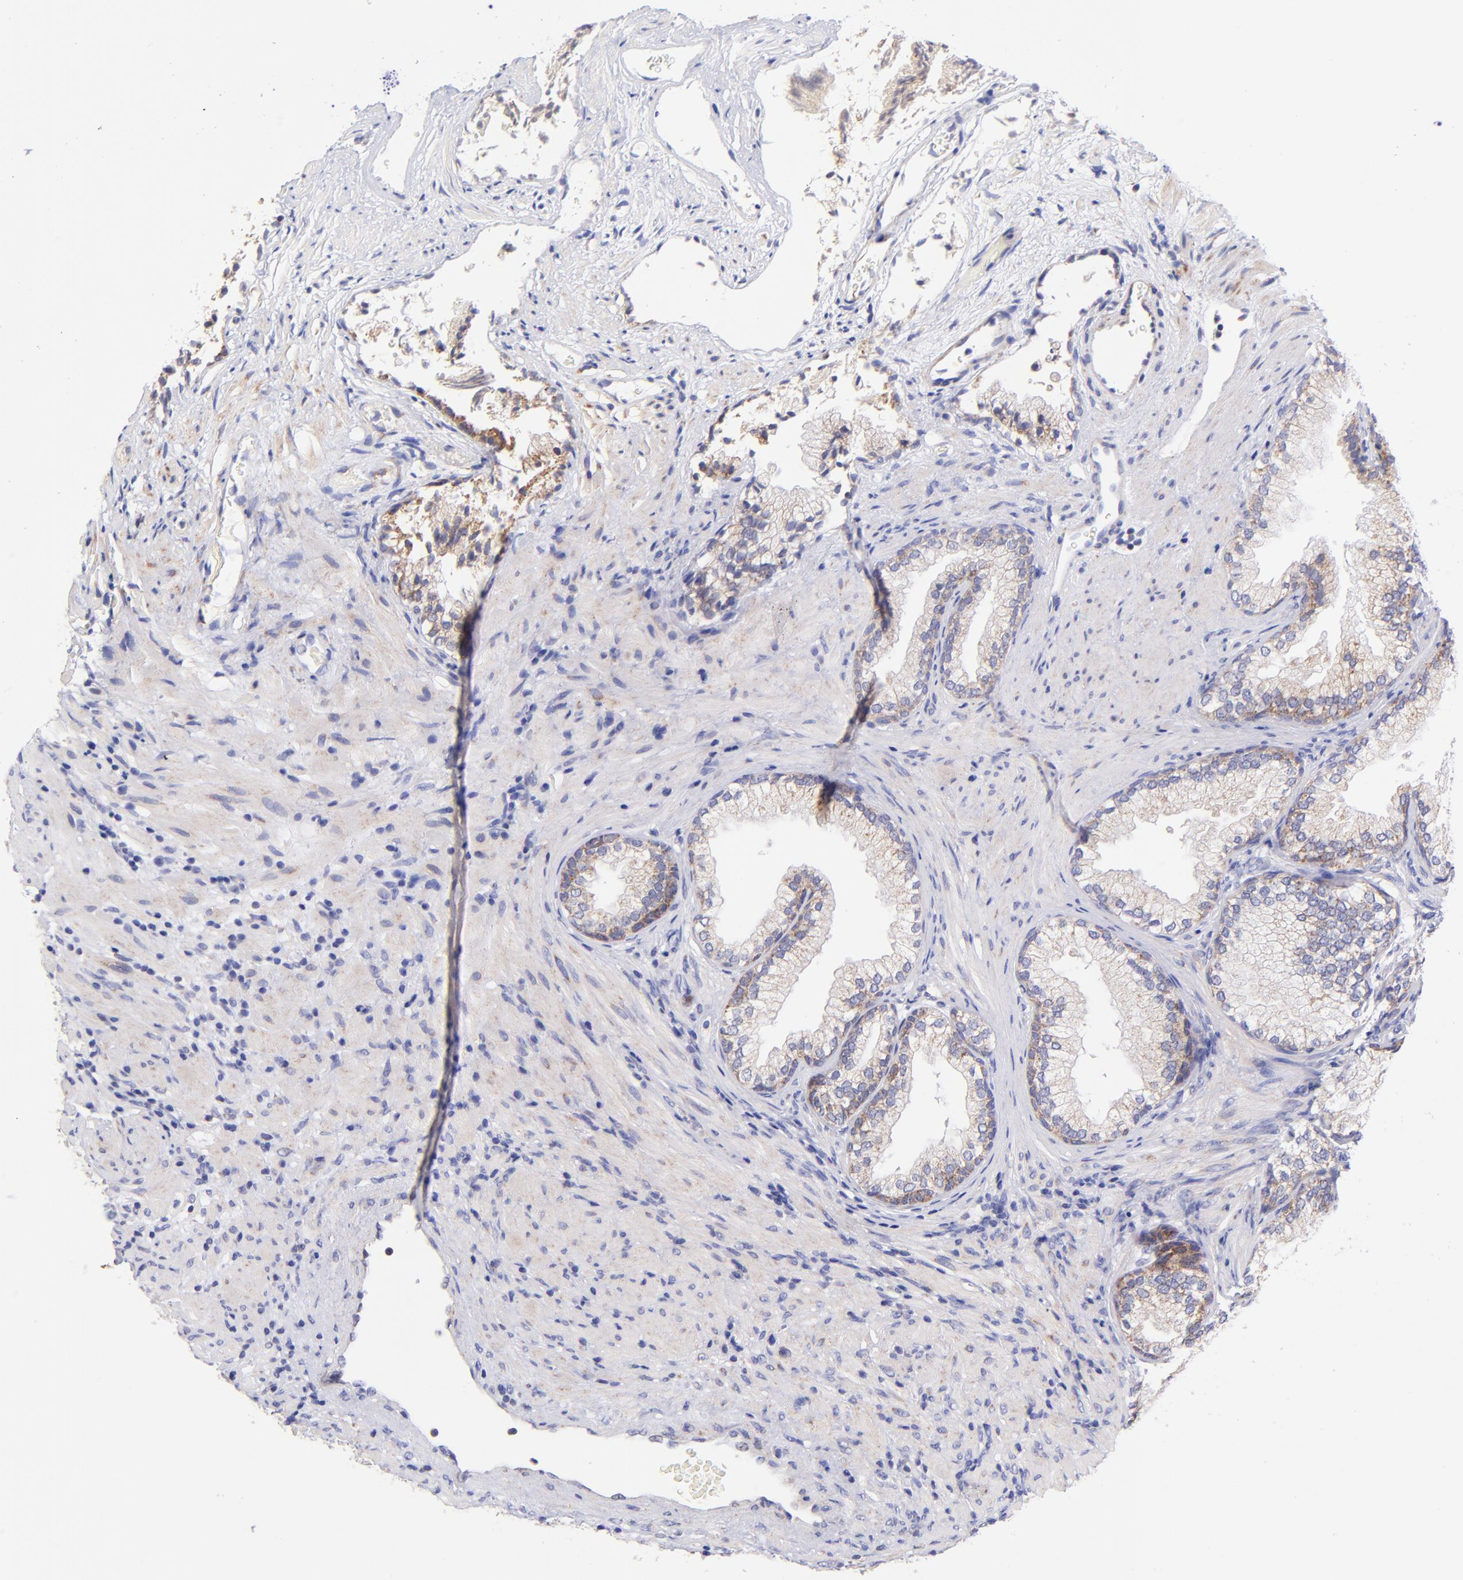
{"staining": {"intensity": "weak", "quantity": "25%-75%", "location": "cytoplasmic/membranous"}, "tissue": "prostate", "cell_type": "Glandular cells", "image_type": "normal", "snomed": [{"axis": "morphology", "description": "Normal tissue, NOS"}, {"axis": "topography", "description": "Prostate"}], "caption": "Glandular cells exhibit low levels of weak cytoplasmic/membranous expression in approximately 25%-75% of cells in normal prostate. The staining was performed using DAB to visualize the protein expression in brown, while the nuclei were stained in blue with hematoxylin (Magnification: 20x).", "gene": "NDUFB7", "patient": {"sex": "male", "age": 76}}